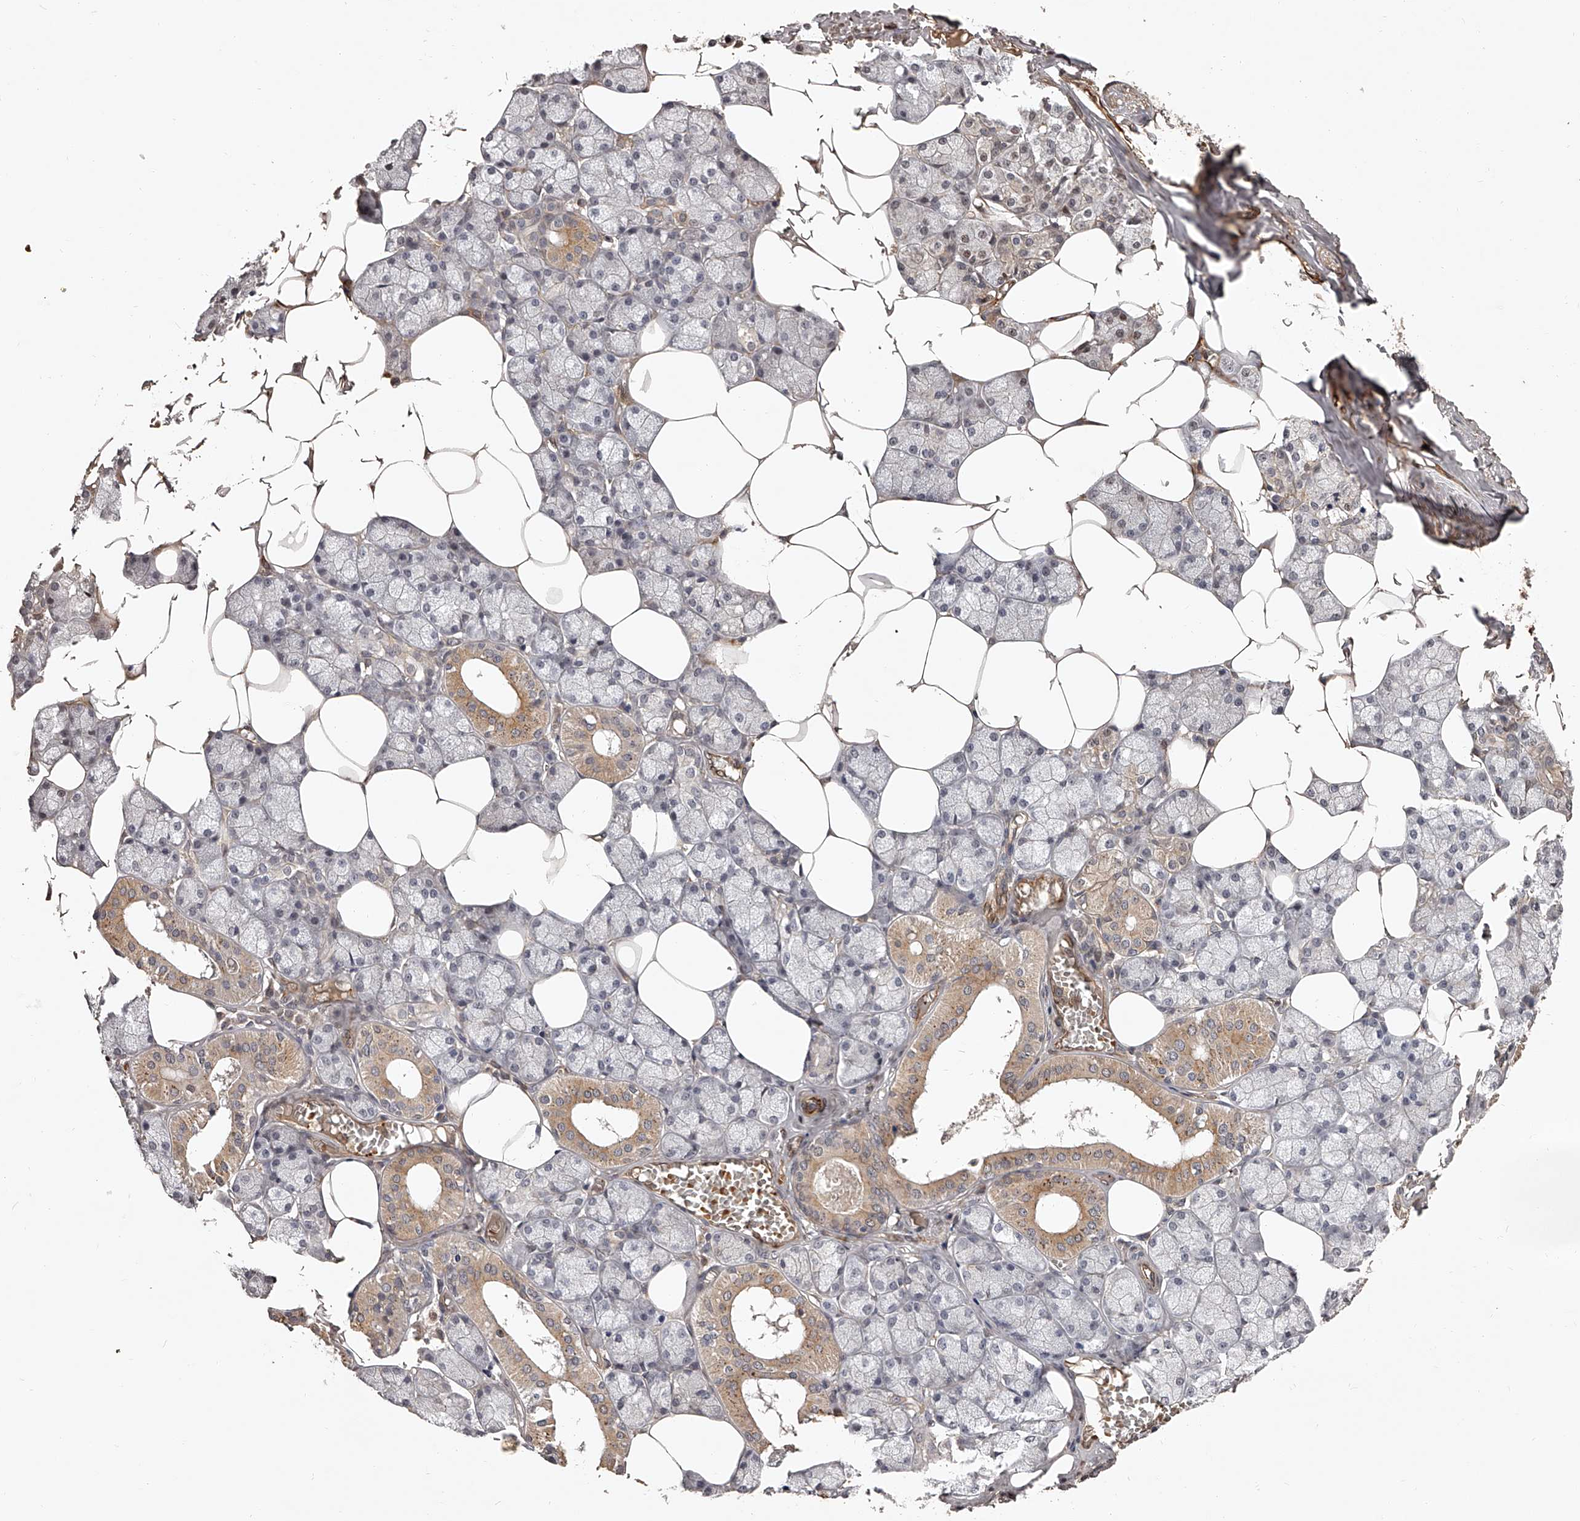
{"staining": {"intensity": "strong", "quantity": "<25%", "location": "cytoplasmic/membranous,nuclear"}, "tissue": "salivary gland", "cell_type": "Glandular cells", "image_type": "normal", "snomed": [{"axis": "morphology", "description": "Normal tissue, NOS"}, {"axis": "topography", "description": "Salivary gland"}], "caption": "Immunohistochemistry of normal salivary gland shows medium levels of strong cytoplasmic/membranous,nuclear staining in about <25% of glandular cells. (brown staining indicates protein expression, while blue staining denotes nuclei).", "gene": "URGCP", "patient": {"sex": "male", "age": 62}}